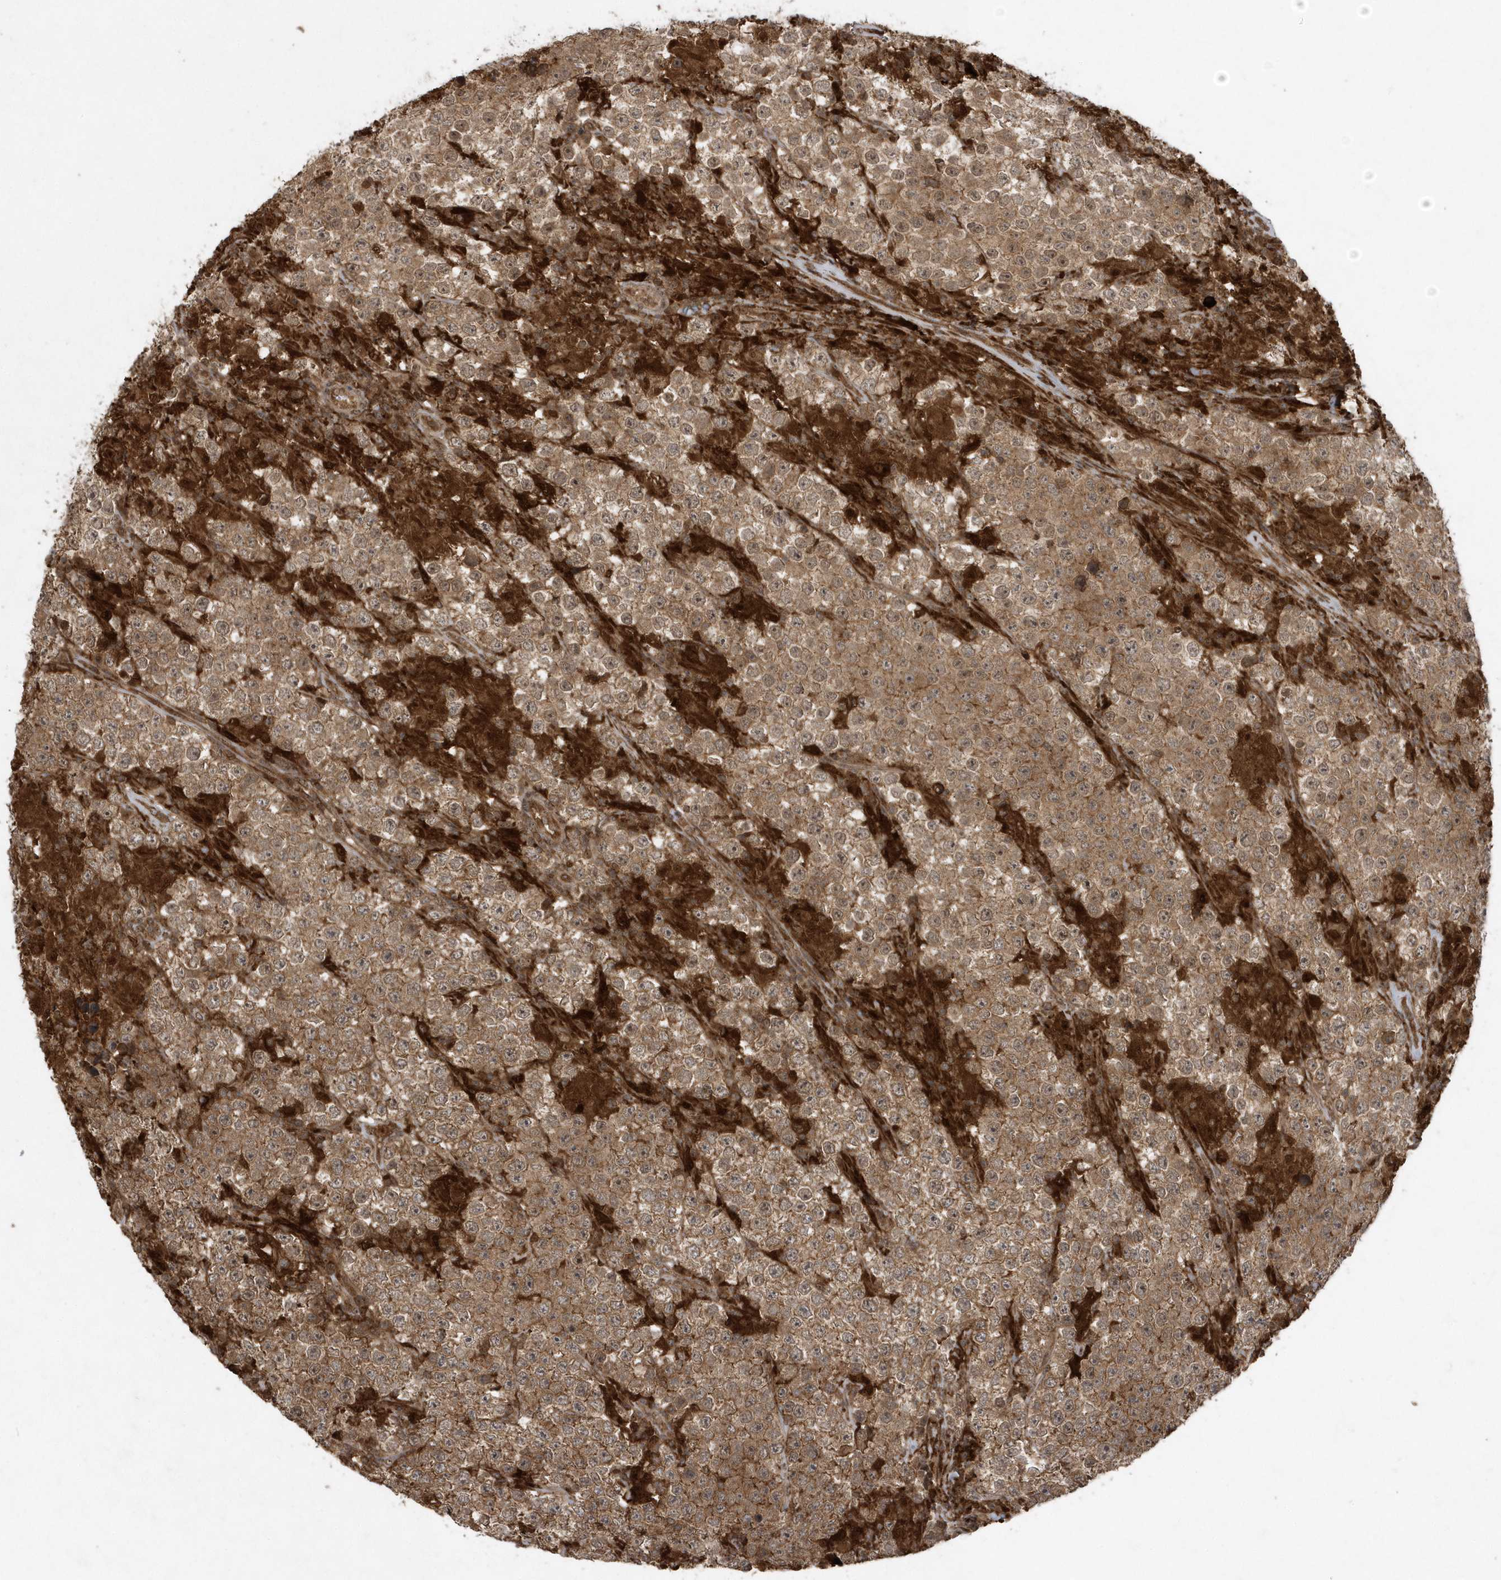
{"staining": {"intensity": "moderate", "quantity": ">75%", "location": "cytoplasmic/membranous"}, "tissue": "testis cancer", "cell_type": "Tumor cells", "image_type": "cancer", "snomed": [{"axis": "morphology", "description": "Normal tissue, NOS"}, {"axis": "morphology", "description": "Urothelial carcinoma, High grade"}, {"axis": "morphology", "description": "Seminoma, NOS"}, {"axis": "morphology", "description": "Carcinoma, Embryonal, NOS"}, {"axis": "topography", "description": "Urinary bladder"}, {"axis": "topography", "description": "Testis"}], "caption": "Testis cancer (seminoma) tissue demonstrates moderate cytoplasmic/membranous expression in about >75% of tumor cells Using DAB (brown) and hematoxylin (blue) stains, captured at high magnification using brightfield microscopy.", "gene": "LACC1", "patient": {"sex": "male", "age": 41}}